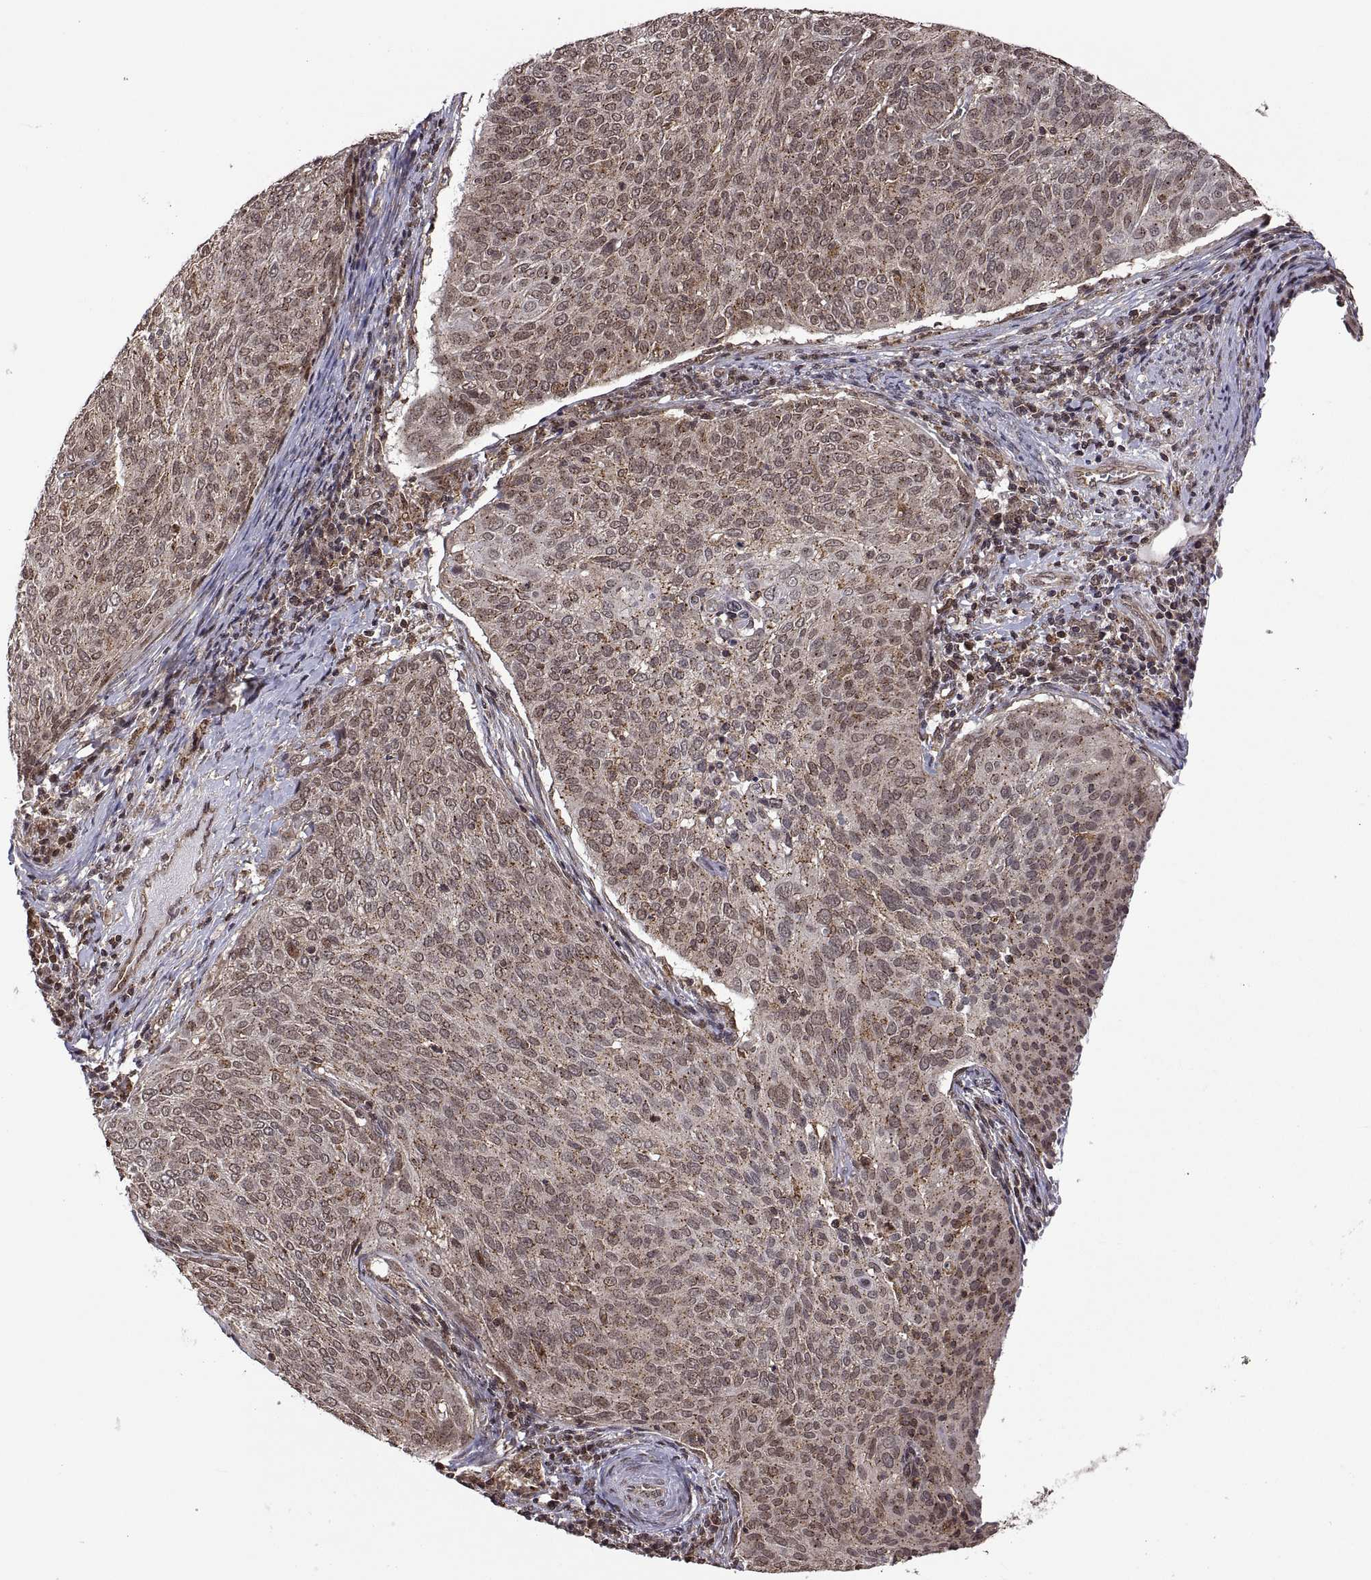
{"staining": {"intensity": "weak", "quantity": ">75%", "location": "cytoplasmic/membranous"}, "tissue": "cervical cancer", "cell_type": "Tumor cells", "image_type": "cancer", "snomed": [{"axis": "morphology", "description": "Squamous cell carcinoma, NOS"}, {"axis": "topography", "description": "Cervix"}], "caption": "Immunohistochemistry photomicrograph of neoplastic tissue: human cervical squamous cell carcinoma stained using immunohistochemistry (IHC) displays low levels of weak protein expression localized specifically in the cytoplasmic/membranous of tumor cells, appearing as a cytoplasmic/membranous brown color.", "gene": "ZNRF2", "patient": {"sex": "female", "age": 39}}